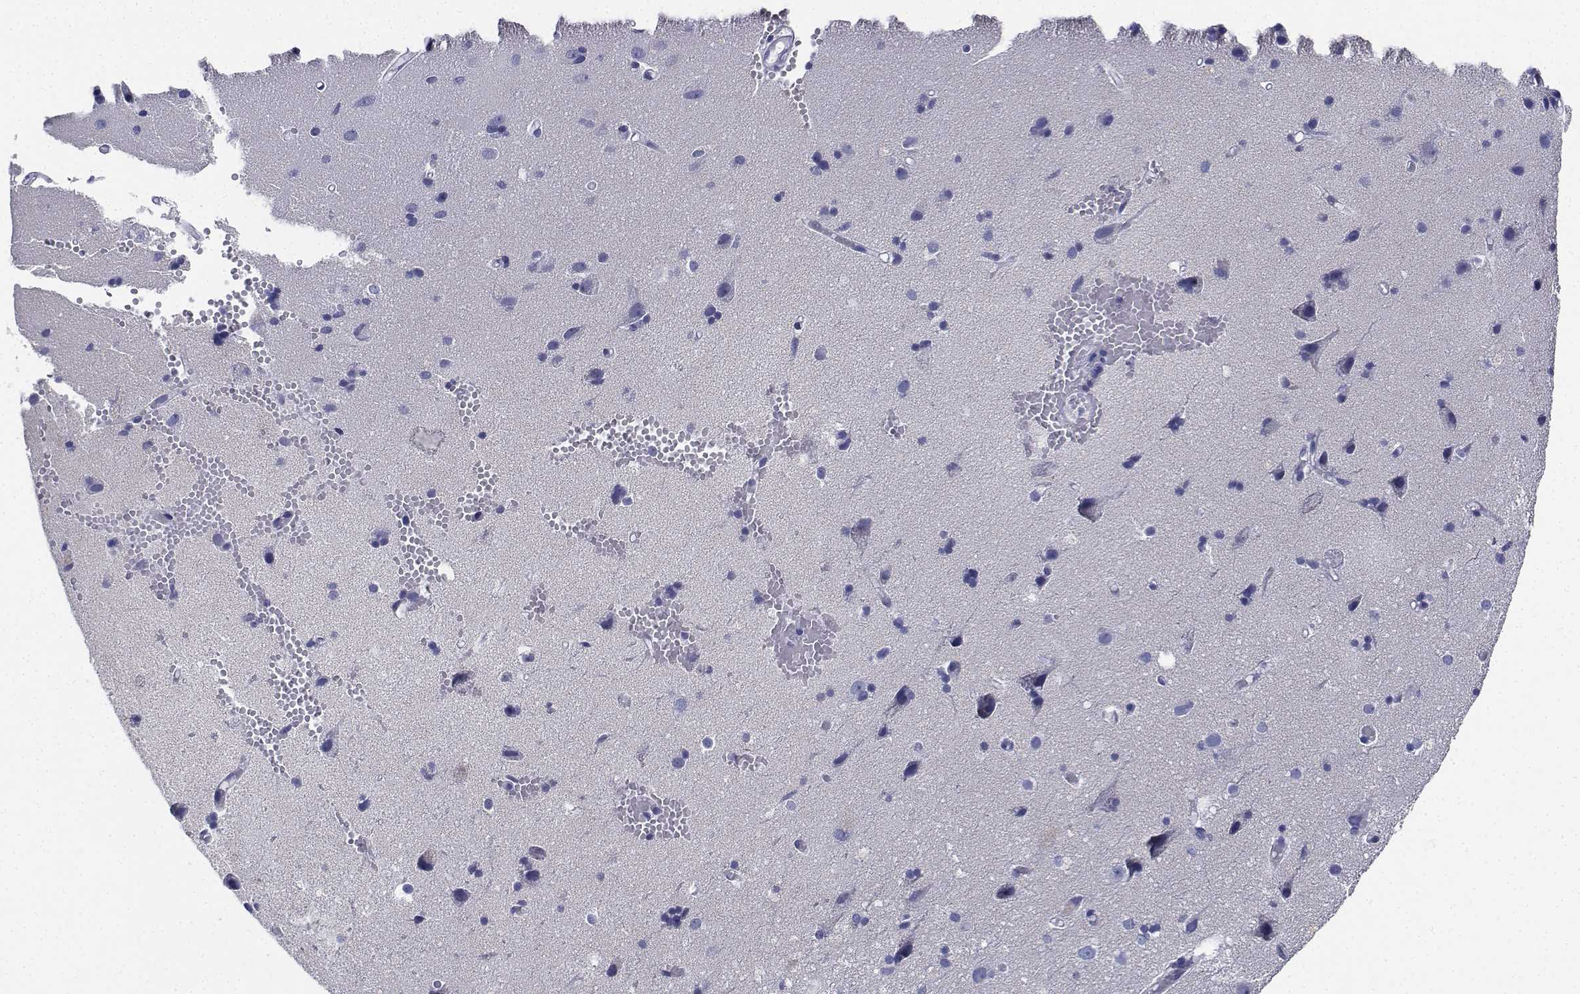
{"staining": {"intensity": "negative", "quantity": "none", "location": "none"}, "tissue": "cerebral cortex", "cell_type": "Endothelial cells", "image_type": "normal", "snomed": [{"axis": "morphology", "description": "Normal tissue, NOS"}, {"axis": "morphology", "description": "Glioma, malignant, High grade"}, {"axis": "topography", "description": "Cerebral cortex"}], "caption": "DAB immunohistochemical staining of unremarkable cerebral cortex exhibits no significant expression in endothelial cells.", "gene": "CDHR3", "patient": {"sex": "male", "age": 71}}